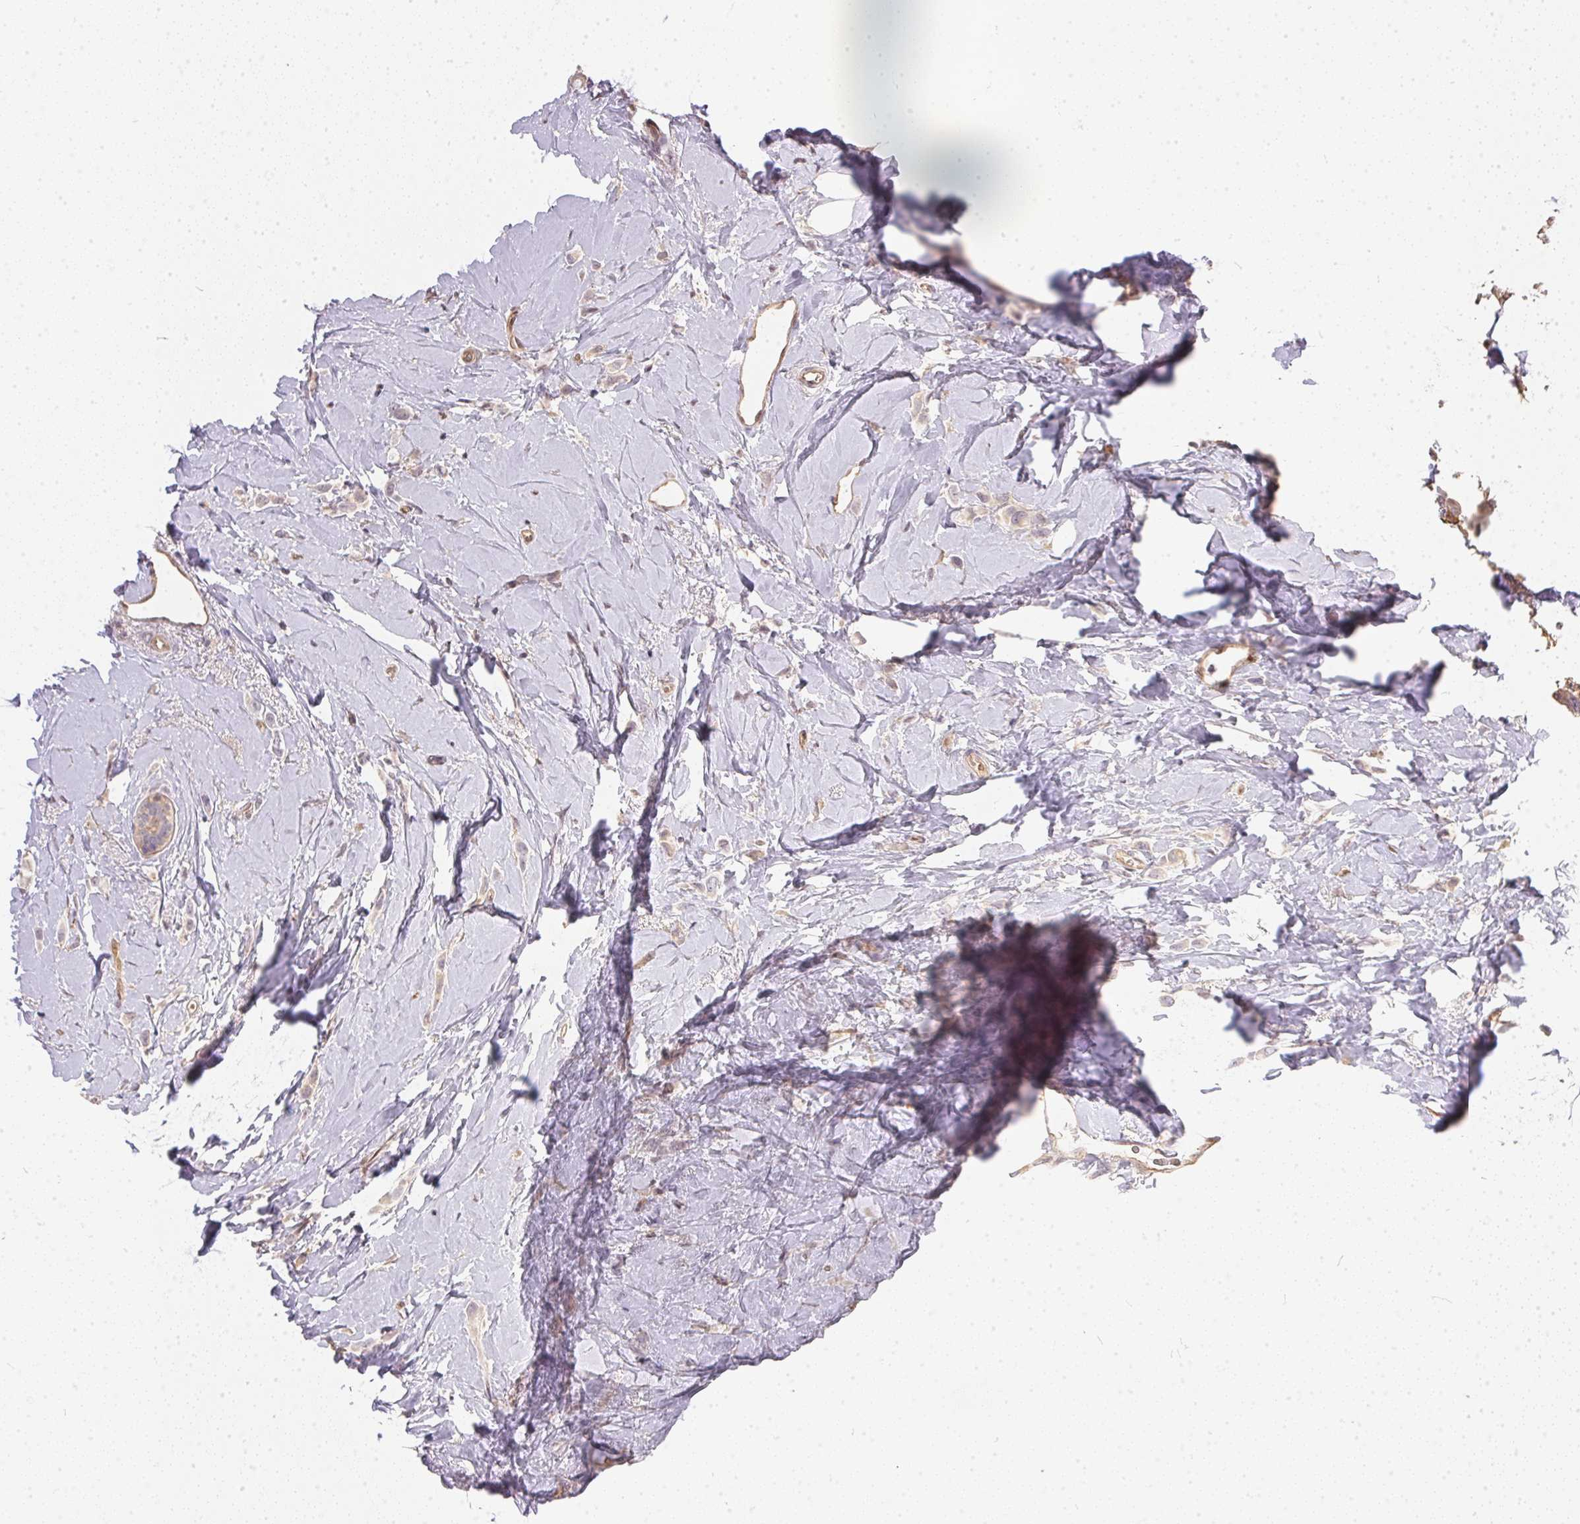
{"staining": {"intensity": "negative", "quantity": "none", "location": "none"}, "tissue": "breast cancer", "cell_type": "Tumor cells", "image_type": "cancer", "snomed": [{"axis": "morphology", "description": "Lobular carcinoma"}, {"axis": "topography", "description": "Breast"}], "caption": "Breast lobular carcinoma was stained to show a protein in brown. There is no significant staining in tumor cells.", "gene": "BLMH", "patient": {"sex": "female", "age": 66}}